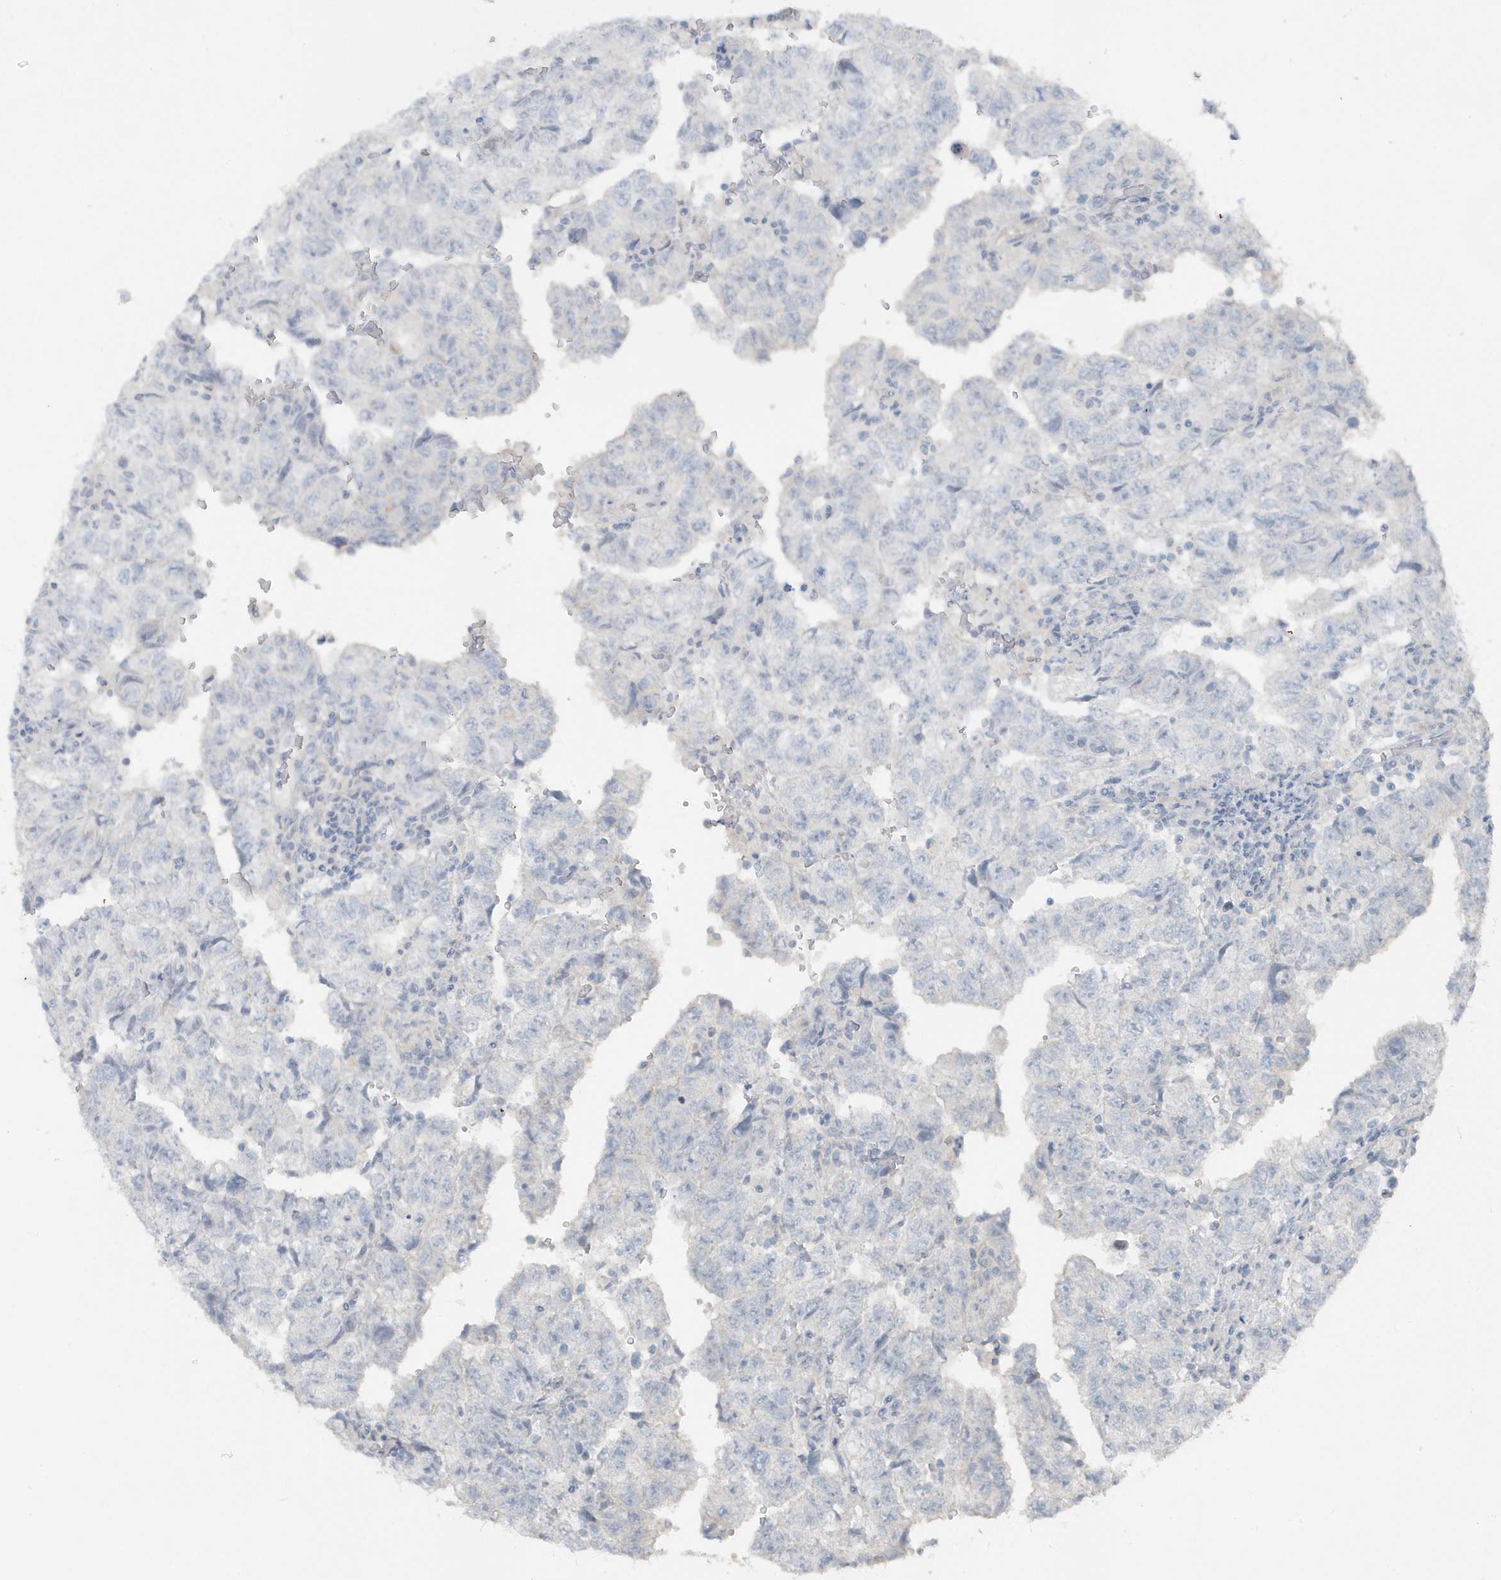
{"staining": {"intensity": "negative", "quantity": "none", "location": "none"}, "tissue": "testis cancer", "cell_type": "Tumor cells", "image_type": "cancer", "snomed": [{"axis": "morphology", "description": "Carcinoma, Embryonal, NOS"}, {"axis": "topography", "description": "Testis"}], "caption": "Immunohistochemistry image of human testis cancer stained for a protein (brown), which displays no positivity in tumor cells.", "gene": "ACTC1", "patient": {"sex": "male", "age": 36}}